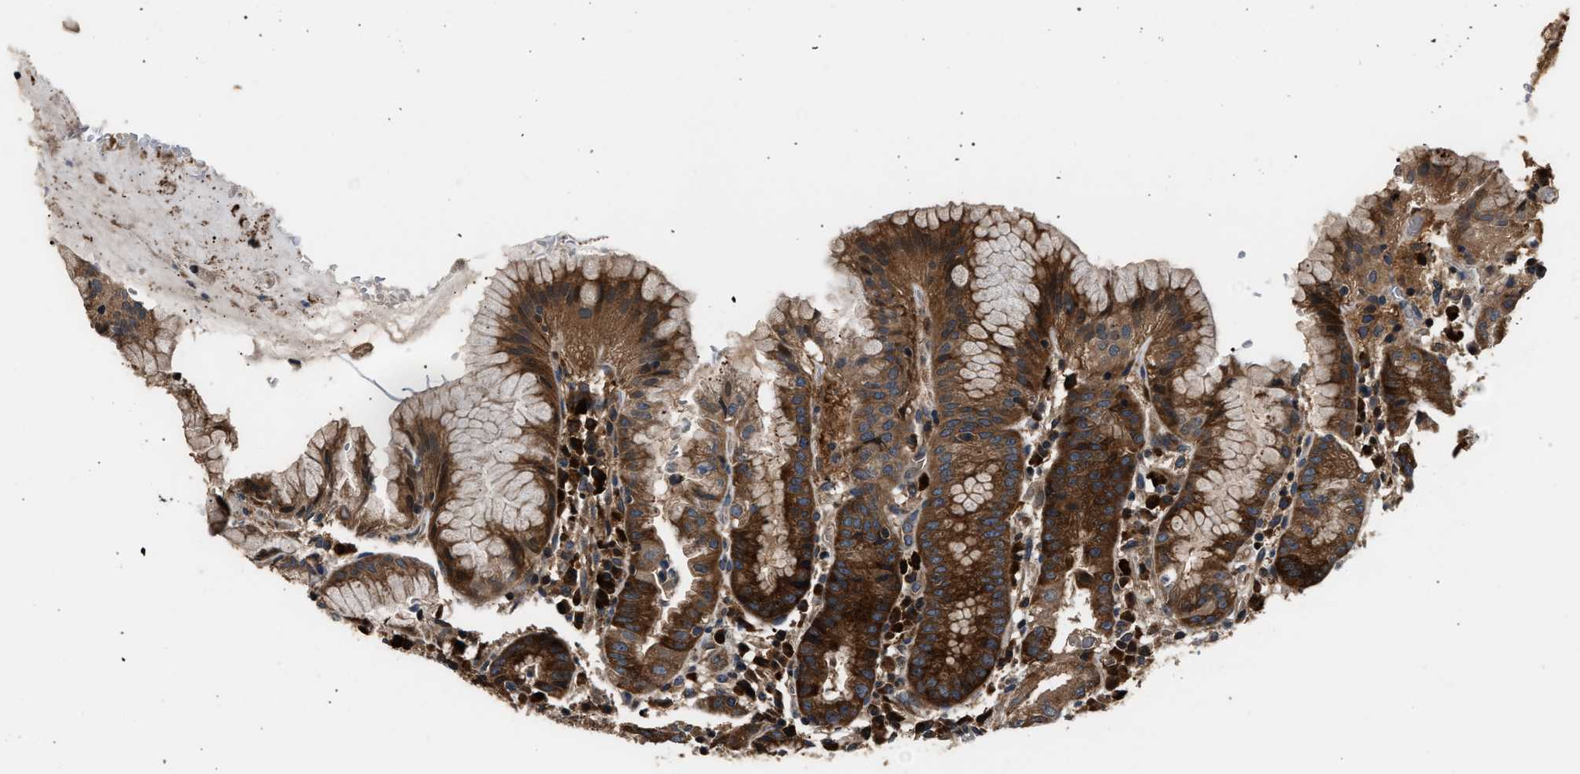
{"staining": {"intensity": "strong", "quantity": ">75%", "location": "cytoplasmic/membranous"}, "tissue": "stomach", "cell_type": "Glandular cells", "image_type": "normal", "snomed": [{"axis": "morphology", "description": "Normal tissue, NOS"}, {"axis": "topography", "description": "Stomach"}, {"axis": "topography", "description": "Stomach, lower"}], "caption": "High-magnification brightfield microscopy of normal stomach stained with DAB (brown) and counterstained with hematoxylin (blue). glandular cells exhibit strong cytoplasmic/membranous staining is identified in about>75% of cells.", "gene": "IMPDH2", "patient": {"sex": "female", "age": 75}}